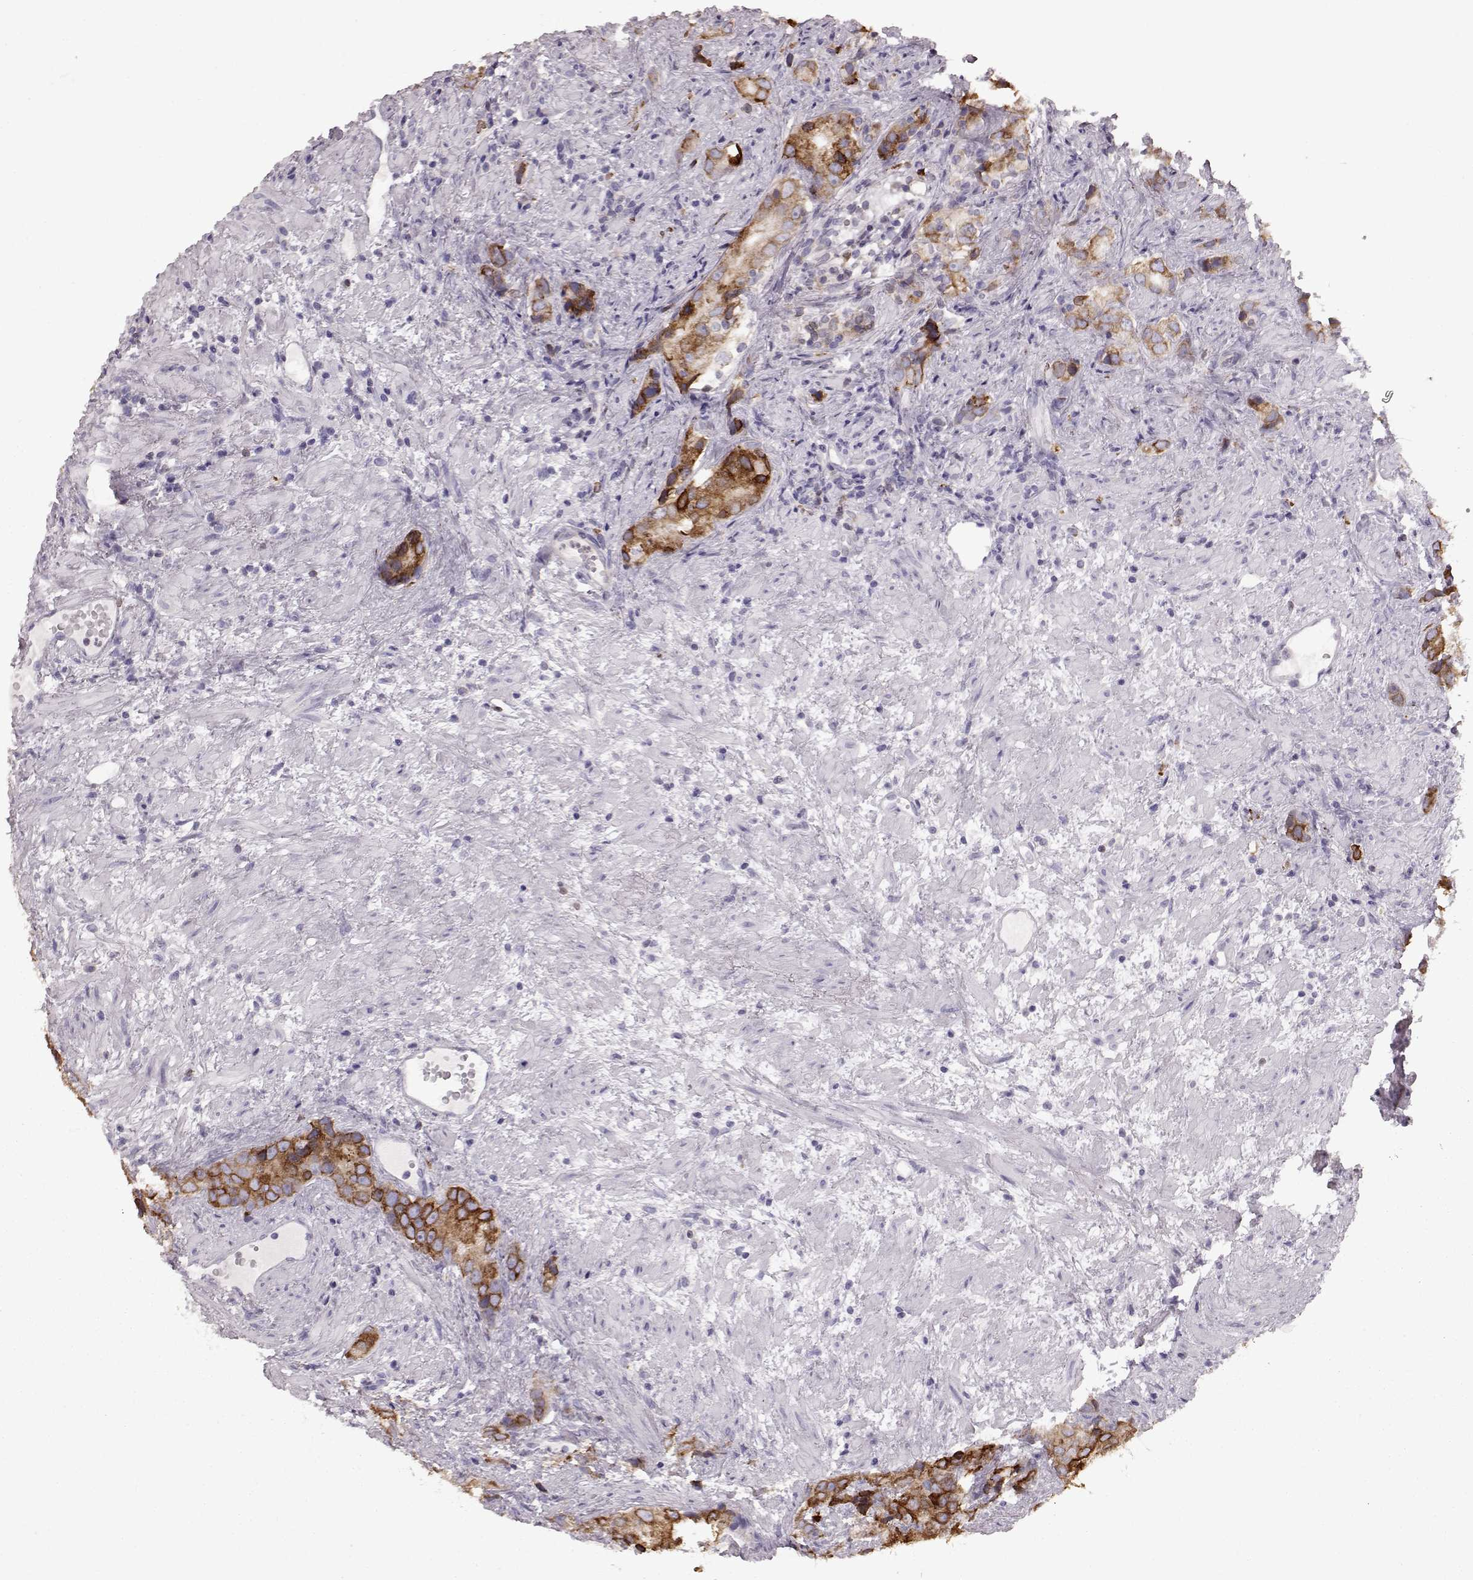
{"staining": {"intensity": "strong", "quantity": ">75%", "location": "cytoplasmic/membranous"}, "tissue": "prostate cancer", "cell_type": "Tumor cells", "image_type": "cancer", "snomed": [{"axis": "morphology", "description": "Adenocarcinoma, High grade"}, {"axis": "topography", "description": "Prostate"}], "caption": "Prostate adenocarcinoma (high-grade) stained with immunohistochemistry (IHC) reveals strong cytoplasmic/membranous staining in about >75% of tumor cells.", "gene": "ELOVL5", "patient": {"sex": "male", "age": 90}}